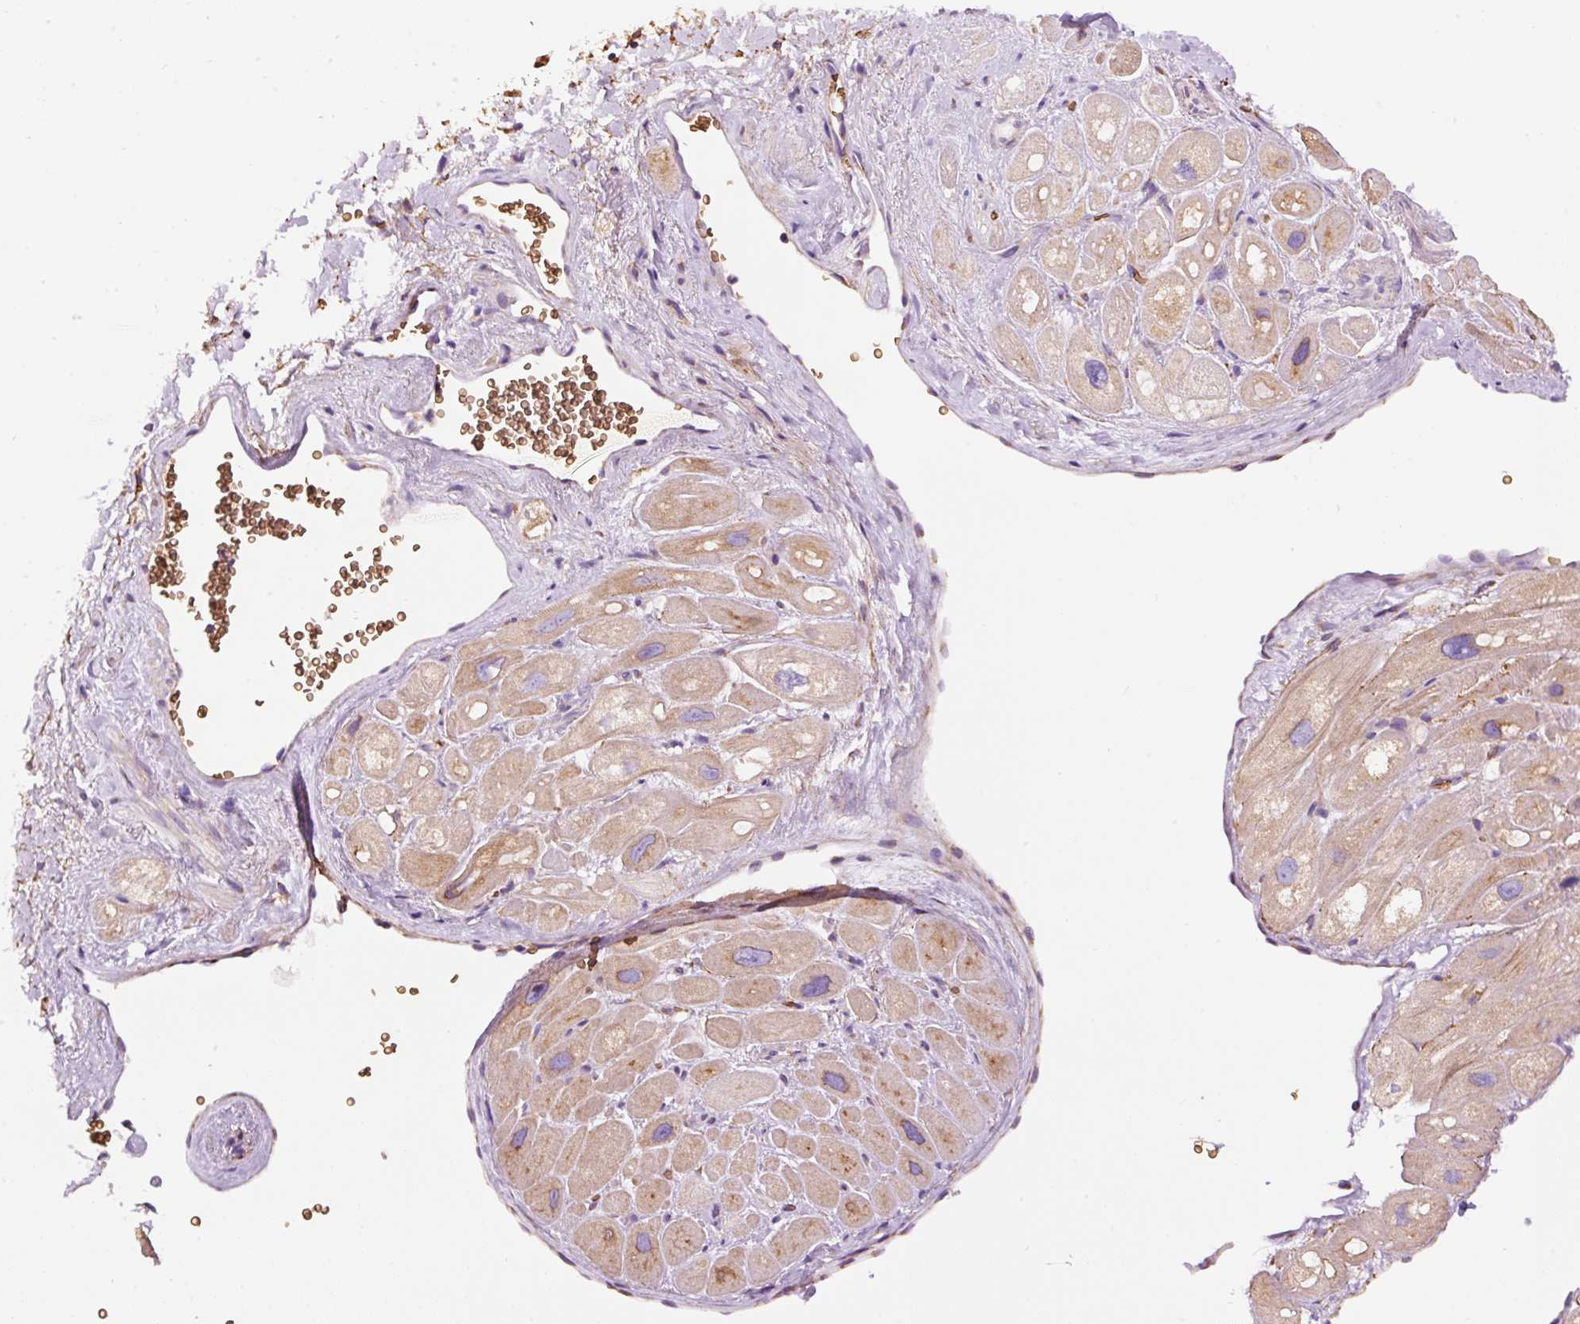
{"staining": {"intensity": "moderate", "quantity": "25%-75%", "location": "cytoplasmic/membranous"}, "tissue": "heart muscle", "cell_type": "Cardiomyocytes", "image_type": "normal", "snomed": [{"axis": "morphology", "description": "Normal tissue, NOS"}, {"axis": "topography", "description": "Heart"}], "caption": "This photomicrograph displays immunohistochemistry staining of benign human heart muscle, with medium moderate cytoplasmic/membranous staining in approximately 25%-75% of cardiomyocytes.", "gene": "PRRC2A", "patient": {"sex": "male", "age": 49}}